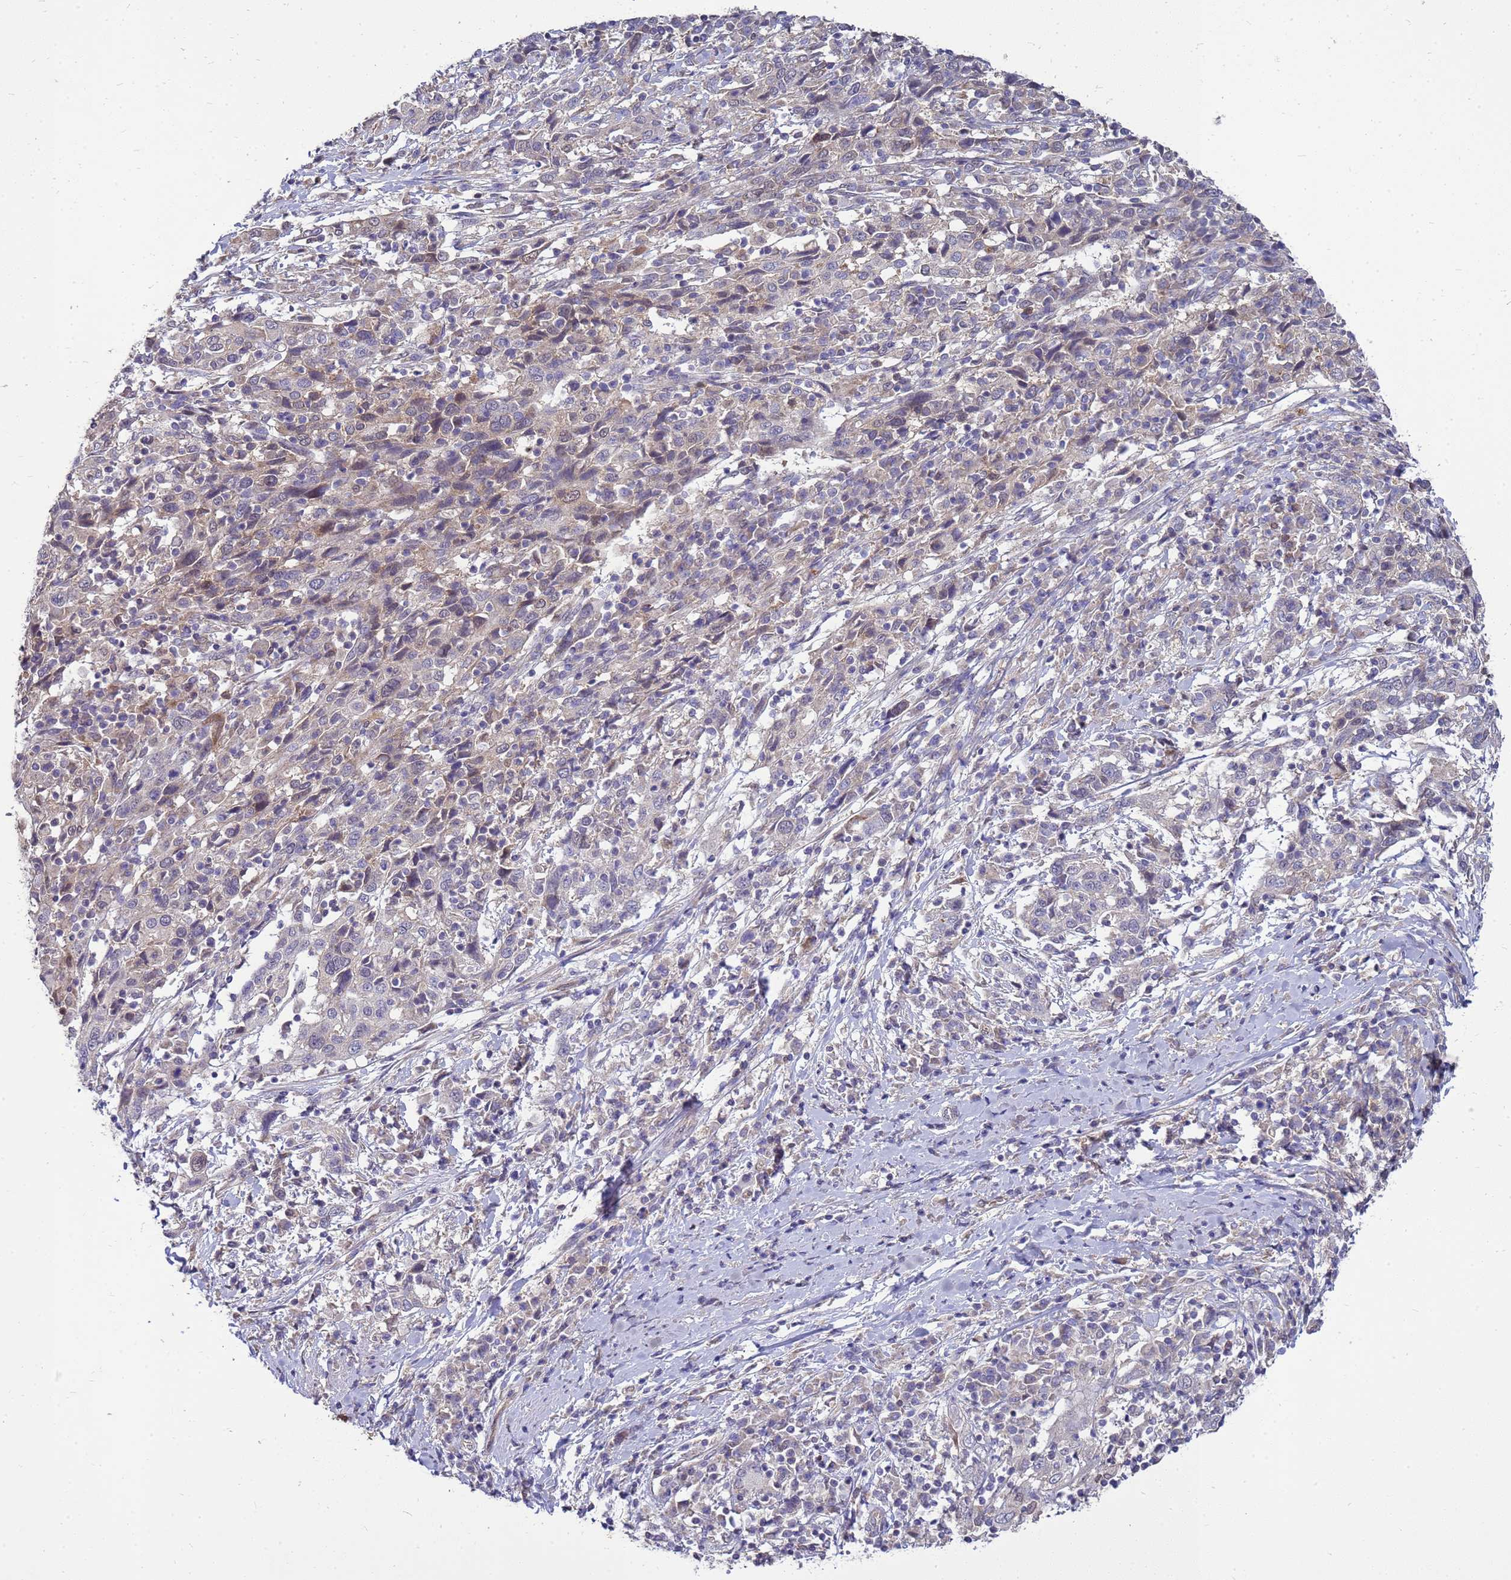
{"staining": {"intensity": "weak", "quantity": "<25%", "location": "cytoplasmic/membranous"}, "tissue": "cervical cancer", "cell_type": "Tumor cells", "image_type": "cancer", "snomed": [{"axis": "morphology", "description": "Squamous cell carcinoma, NOS"}, {"axis": "topography", "description": "Cervix"}], "caption": "The histopathology image shows no staining of tumor cells in cervical cancer.", "gene": "EIF4EBP3", "patient": {"sex": "female", "age": 46}}